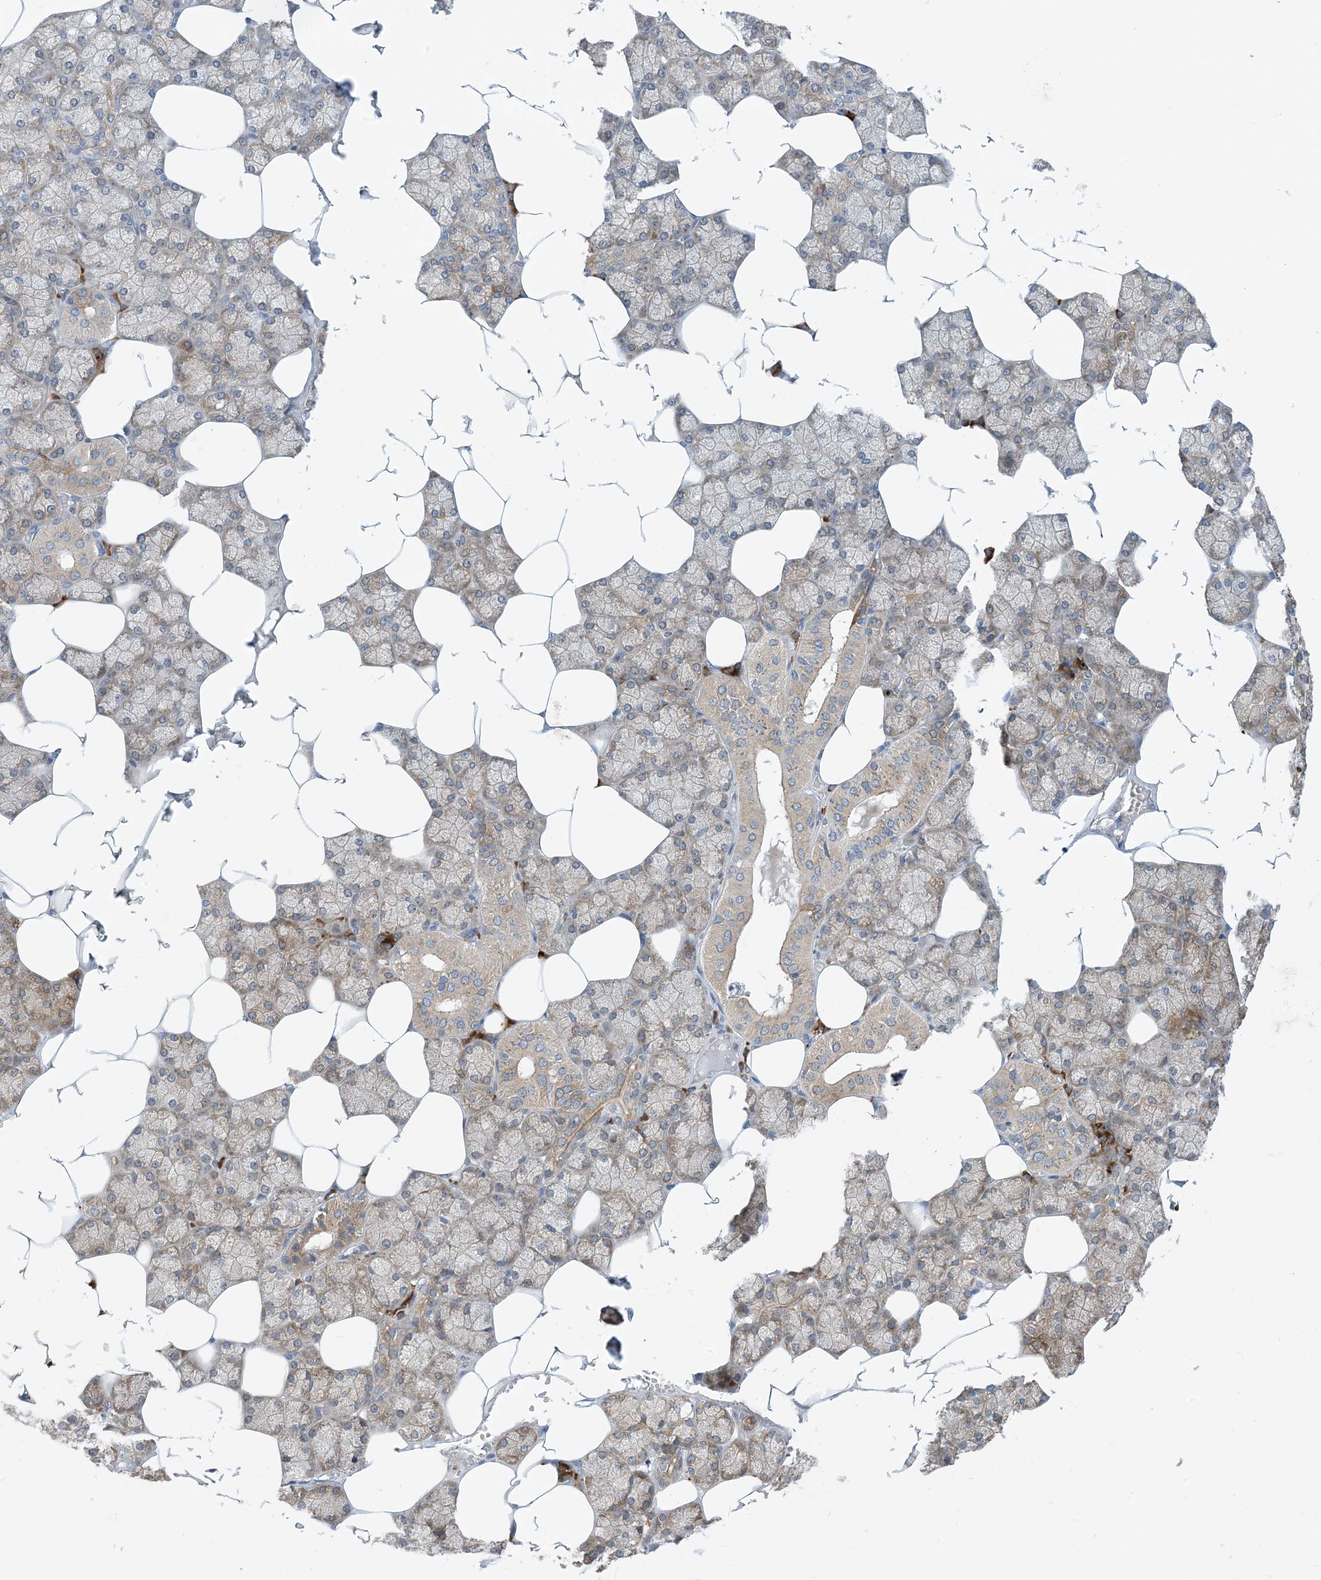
{"staining": {"intensity": "moderate", "quantity": "25%-75%", "location": "cytoplasmic/membranous"}, "tissue": "salivary gland", "cell_type": "Glandular cells", "image_type": "normal", "snomed": [{"axis": "morphology", "description": "Normal tissue, NOS"}, {"axis": "topography", "description": "Salivary gland"}], "caption": "High-power microscopy captured an immunohistochemistry (IHC) image of benign salivary gland, revealing moderate cytoplasmic/membranous staining in approximately 25%-75% of glandular cells.", "gene": "PHOSPHO2", "patient": {"sex": "male", "age": 62}}